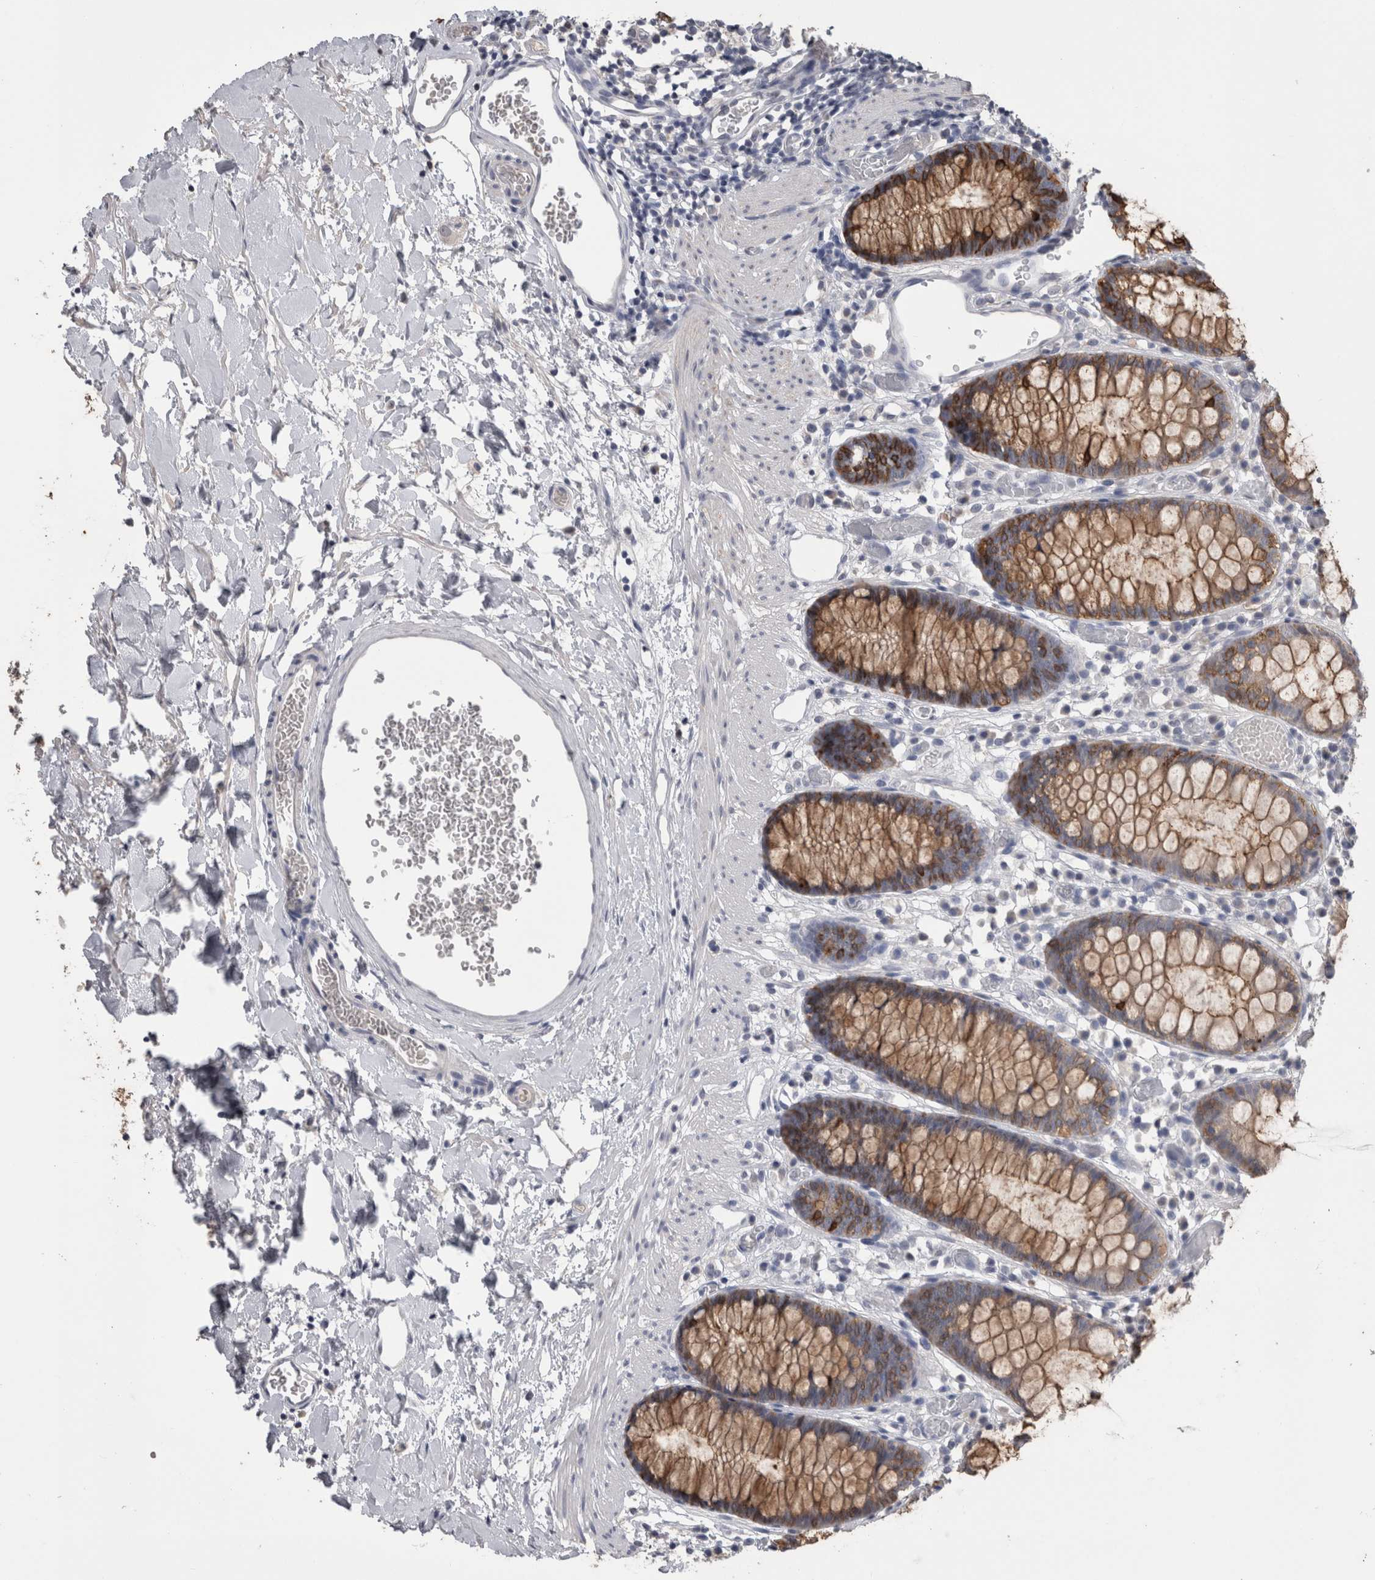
{"staining": {"intensity": "negative", "quantity": "none", "location": "none"}, "tissue": "colon", "cell_type": "Endothelial cells", "image_type": "normal", "snomed": [{"axis": "morphology", "description": "Normal tissue, NOS"}, {"axis": "topography", "description": "Colon"}], "caption": "Immunohistochemistry (IHC) photomicrograph of normal colon stained for a protein (brown), which displays no positivity in endothelial cells.", "gene": "ANXA13", "patient": {"sex": "male", "age": 14}}